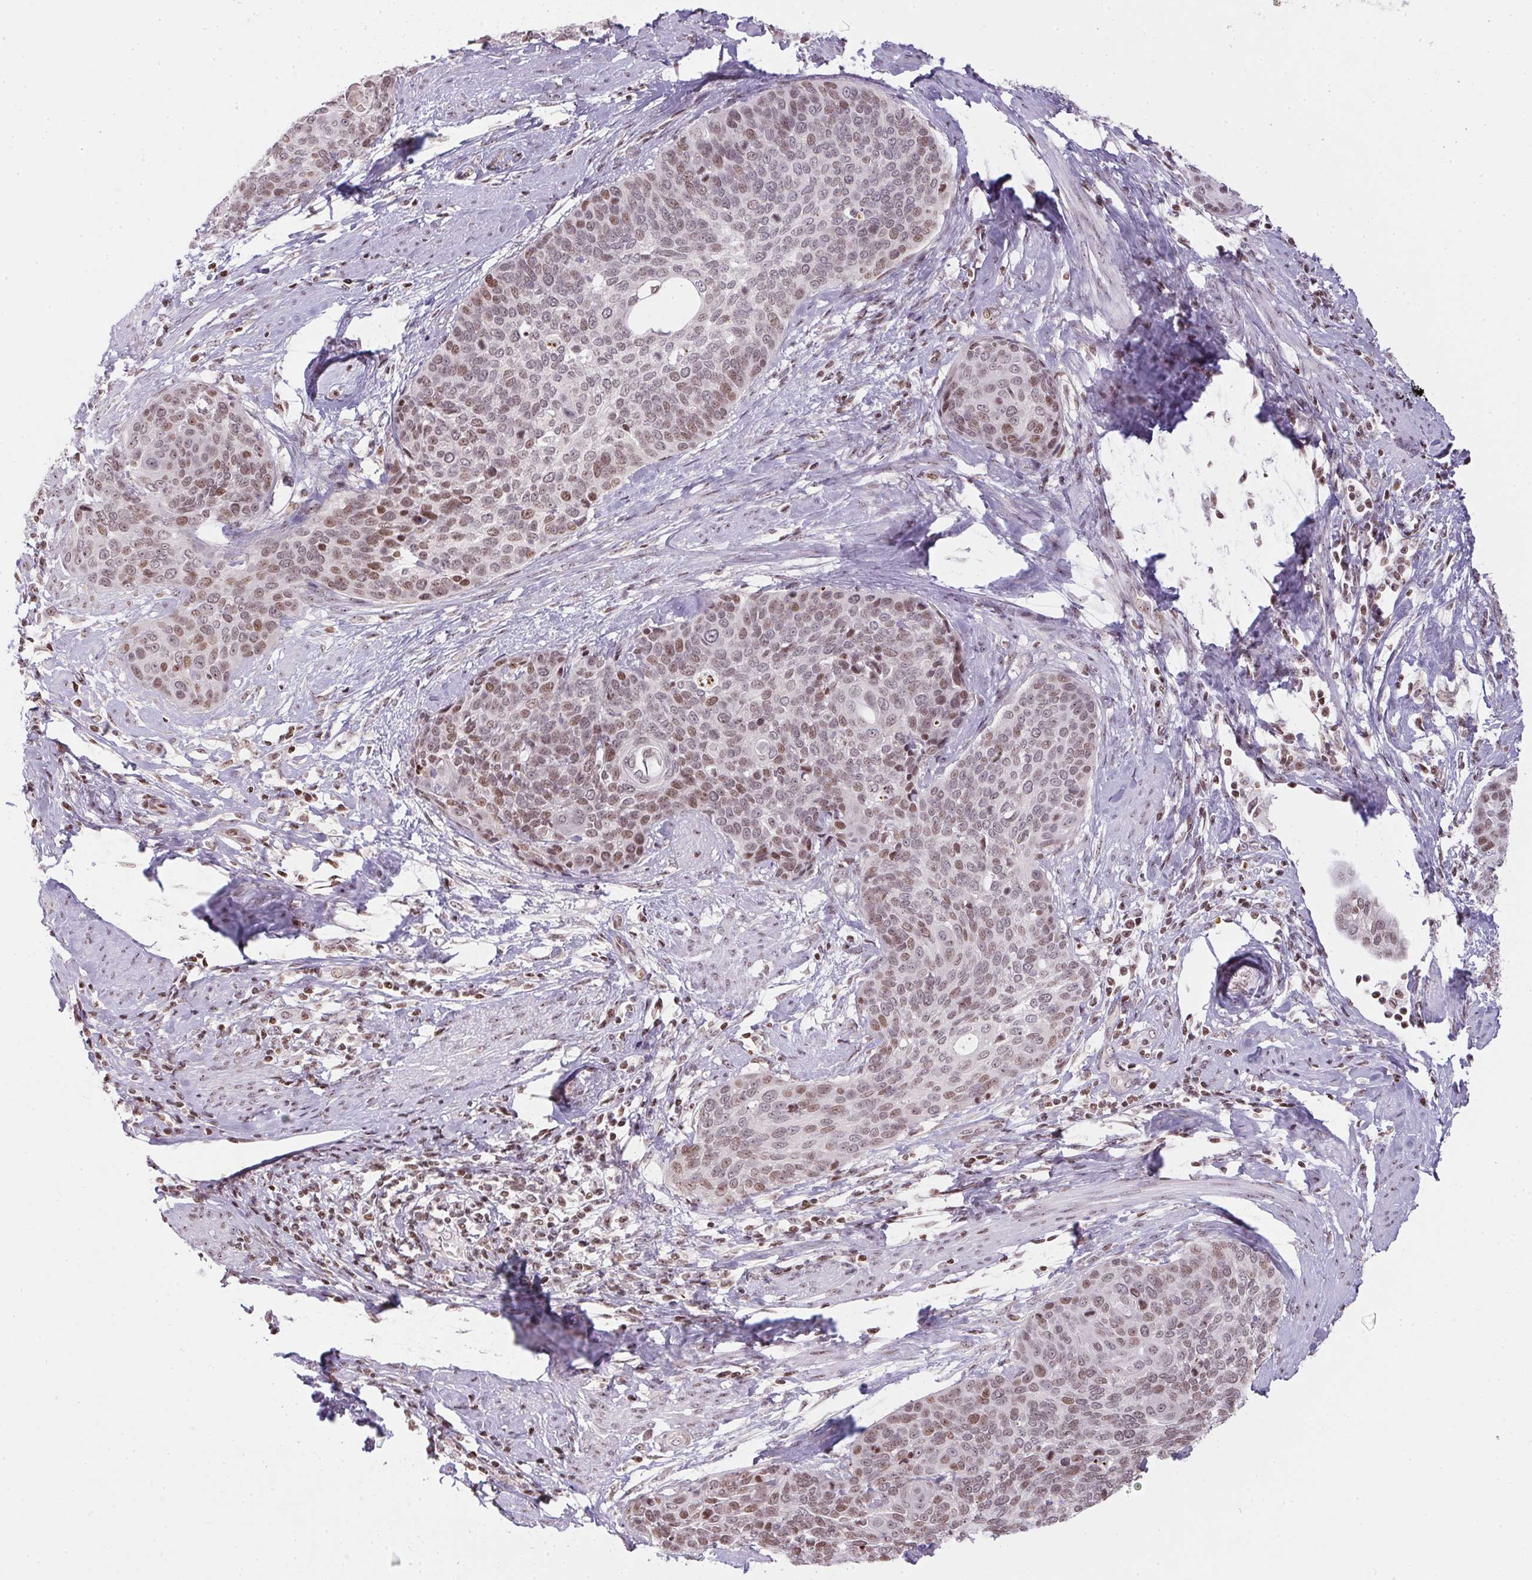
{"staining": {"intensity": "weak", "quantity": "25%-75%", "location": "nuclear"}, "tissue": "cervical cancer", "cell_type": "Tumor cells", "image_type": "cancer", "snomed": [{"axis": "morphology", "description": "Squamous cell carcinoma, NOS"}, {"axis": "topography", "description": "Cervix"}], "caption": "Weak nuclear staining for a protein is identified in approximately 25%-75% of tumor cells of cervical cancer (squamous cell carcinoma) using immunohistochemistry.", "gene": "RNF181", "patient": {"sex": "female", "age": 69}}